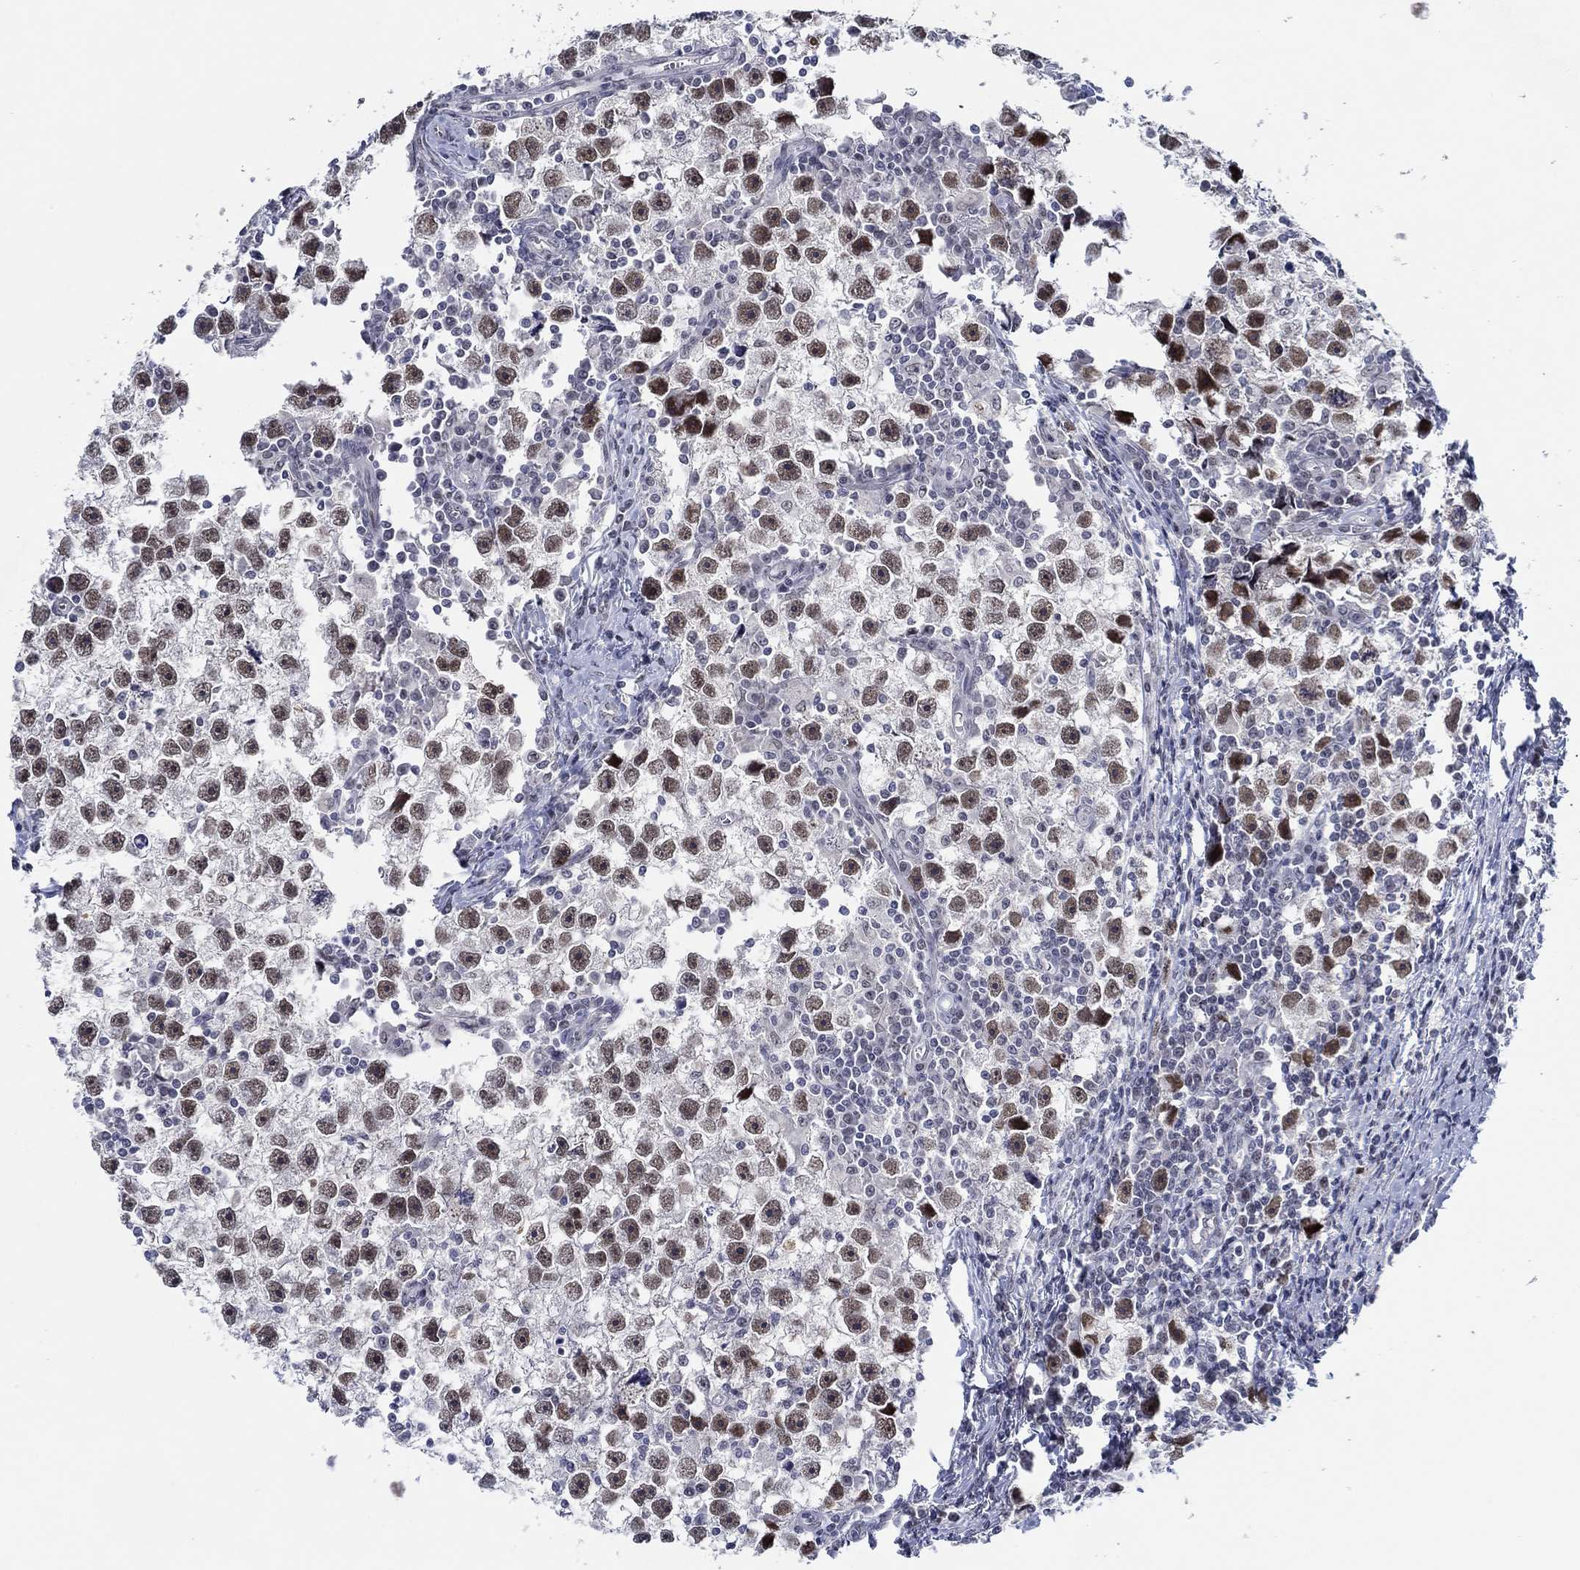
{"staining": {"intensity": "strong", "quantity": "25%-75%", "location": "nuclear"}, "tissue": "testis cancer", "cell_type": "Tumor cells", "image_type": "cancer", "snomed": [{"axis": "morphology", "description": "Seminoma, NOS"}, {"axis": "topography", "description": "Testis"}], "caption": "This histopathology image reveals IHC staining of testis cancer (seminoma), with high strong nuclear staining in about 25%-75% of tumor cells.", "gene": "SLC34A1", "patient": {"sex": "male", "age": 30}}